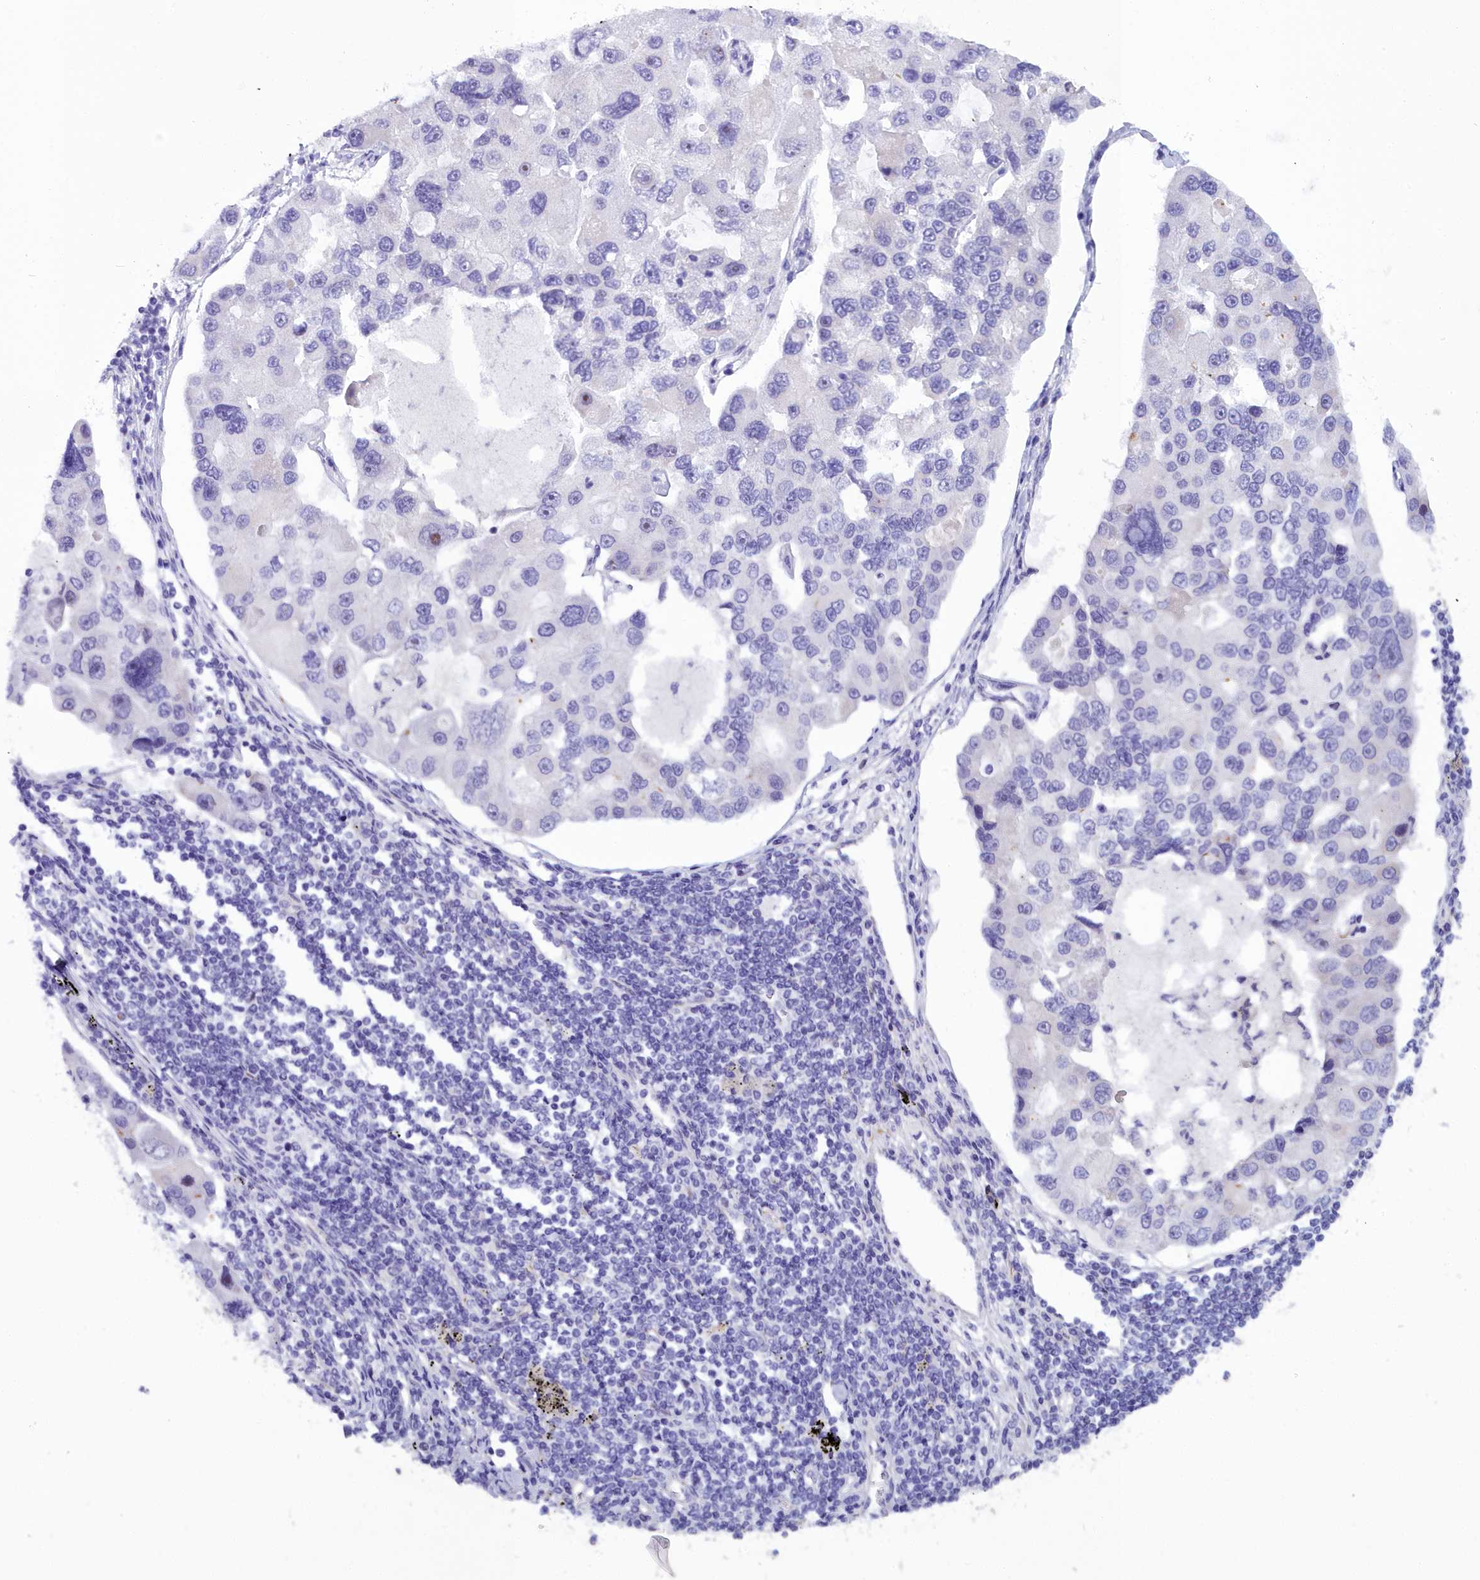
{"staining": {"intensity": "negative", "quantity": "none", "location": "none"}, "tissue": "lung cancer", "cell_type": "Tumor cells", "image_type": "cancer", "snomed": [{"axis": "morphology", "description": "Adenocarcinoma, NOS"}, {"axis": "topography", "description": "Lung"}], "caption": "An immunohistochemistry image of lung cancer (adenocarcinoma) is shown. There is no staining in tumor cells of lung cancer (adenocarcinoma).", "gene": "TIMM22", "patient": {"sex": "female", "age": 54}}